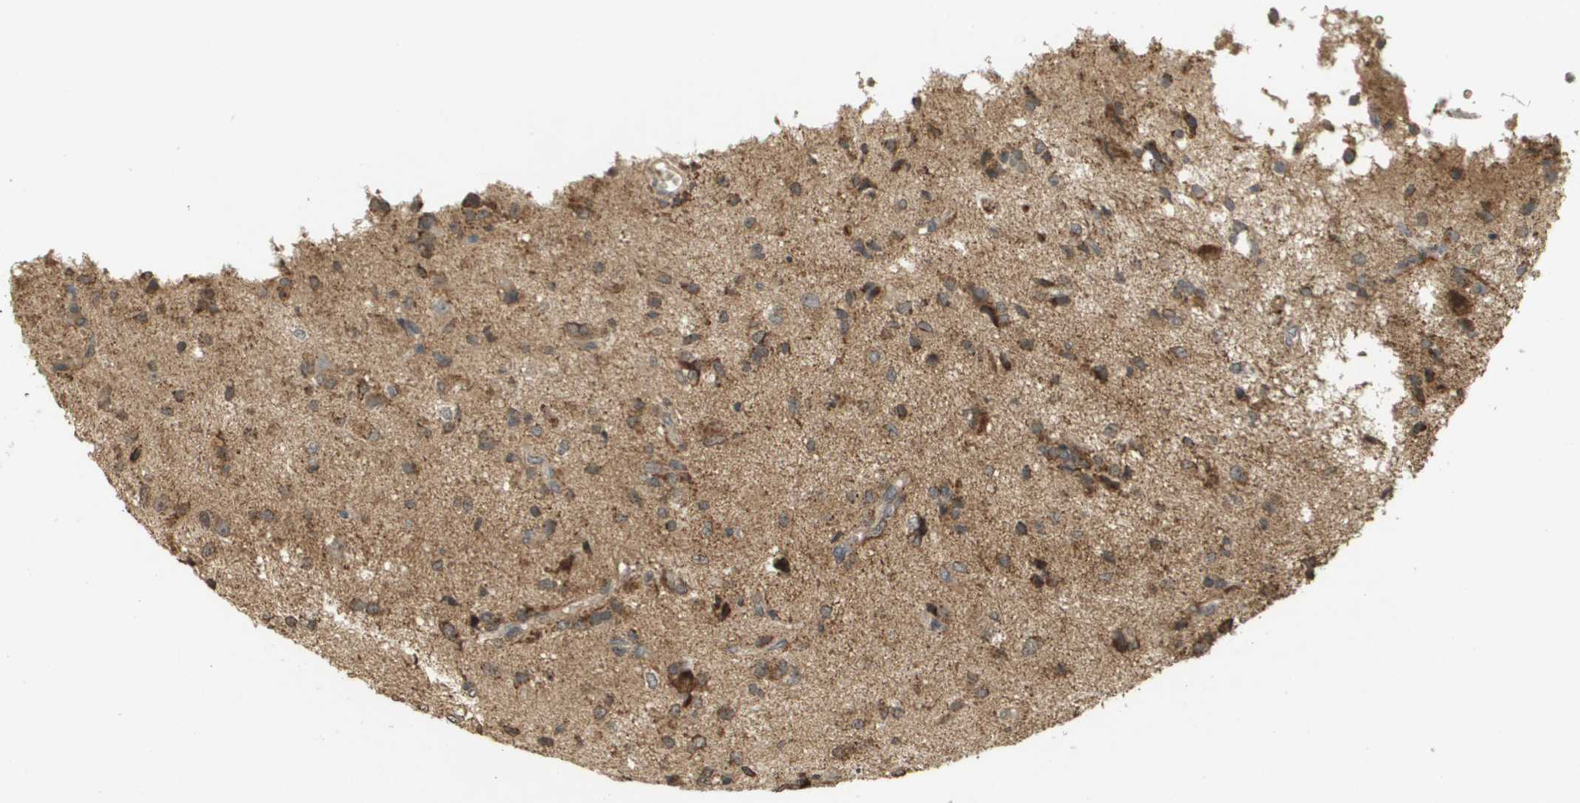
{"staining": {"intensity": "moderate", "quantity": ">75%", "location": "cytoplasmic/membranous"}, "tissue": "glioma", "cell_type": "Tumor cells", "image_type": "cancer", "snomed": [{"axis": "morphology", "description": "Glioma, malignant, High grade"}, {"axis": "topography", "description": "Brain"}], "caption": "DAB immunohistochemical staining of malignant glioma (high-grade) reveals moderate cytoplasmic/membranous protein staining in about >75% of tumor cells.", "gene": "RAB21", "patient": {"sex": "female", "age": 59}}